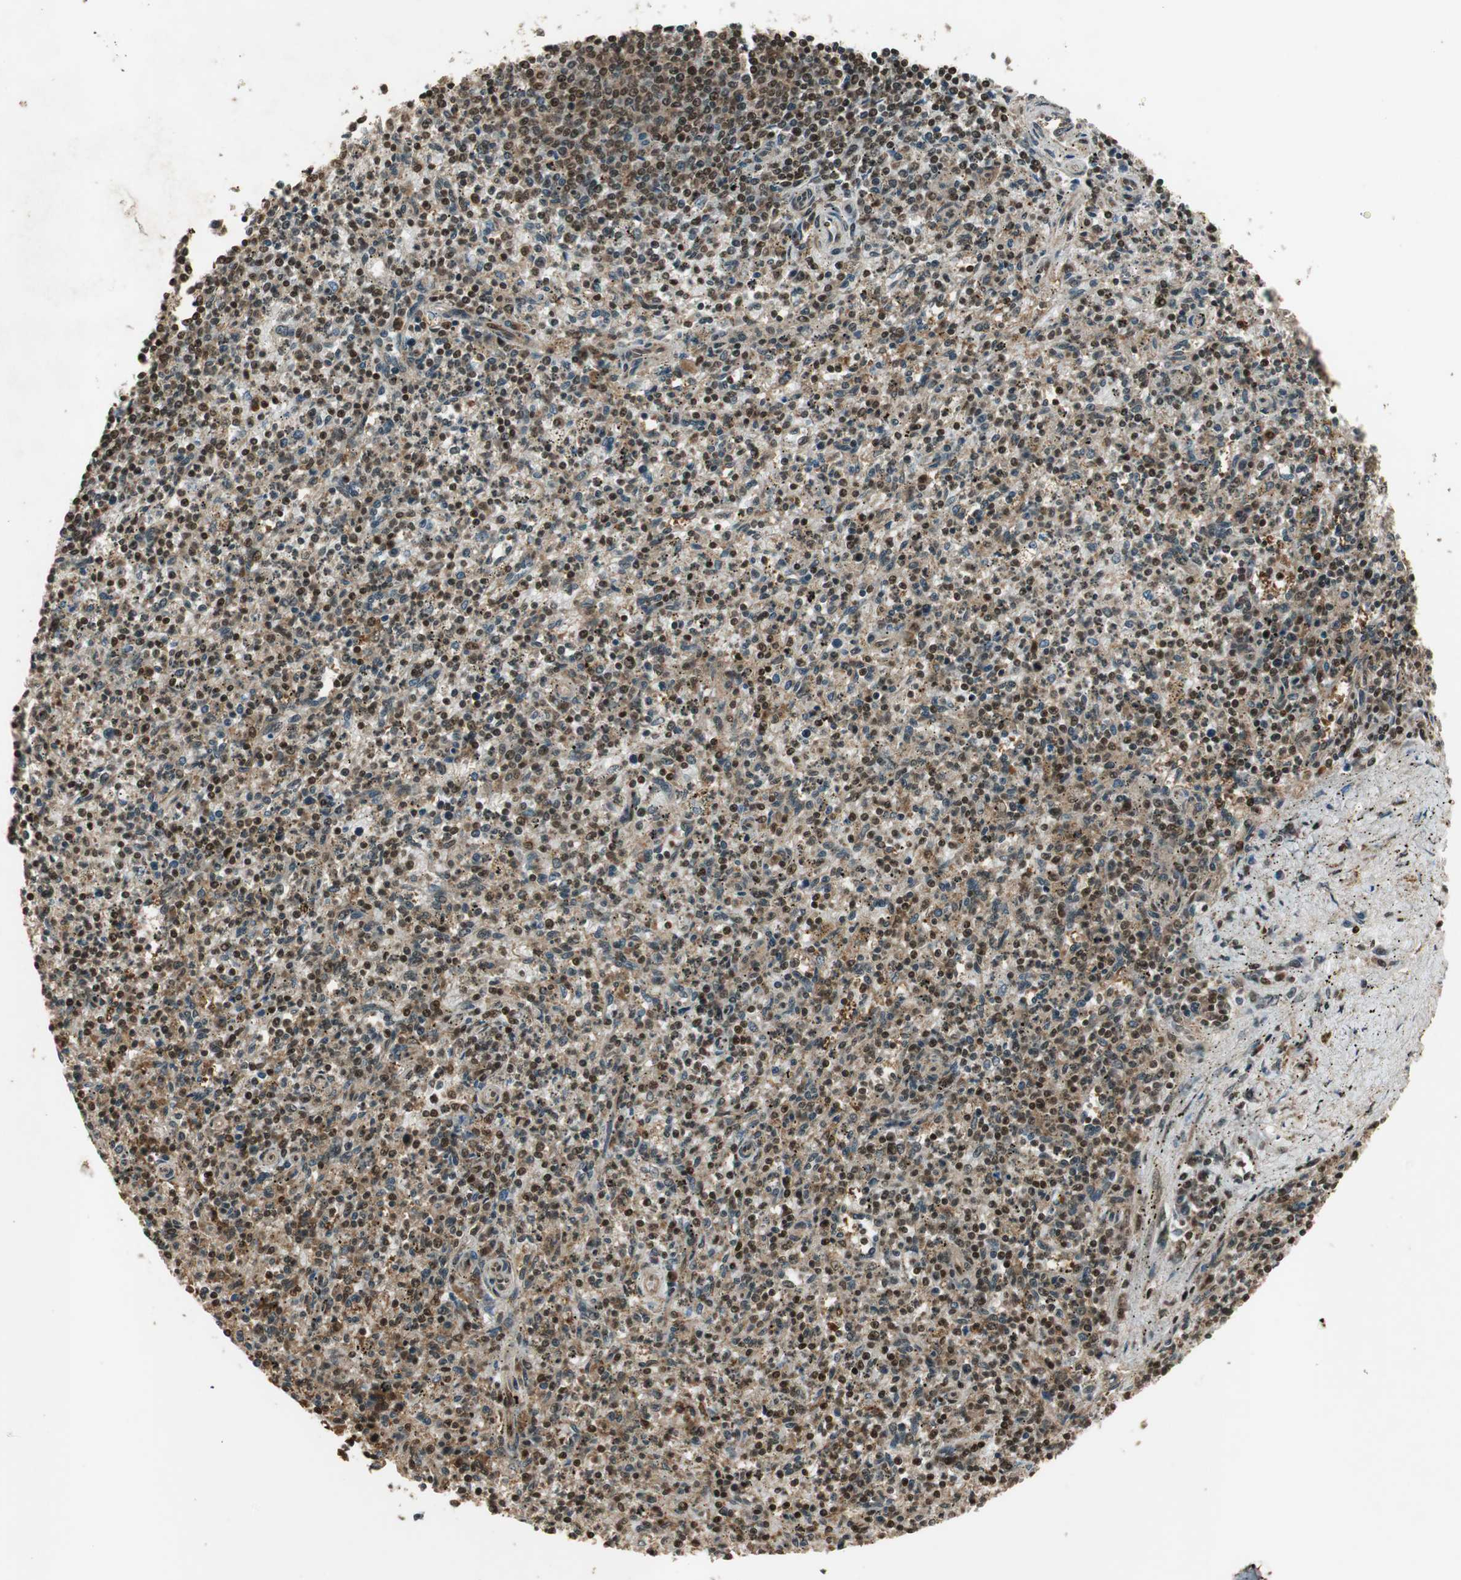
{"staining": {"intensity": "strong", "quantity": "25%-75%", "location": "cytoplasmic/membranous,nuclear"}, "tissue": "spleen", "cell_type": "Cells in red pulp", "image_type": "normal", "snomed": [{"axis": "morphology", "description": "Normal tissue, NOS"}, {"axis": "topography", "description": "Spleen"}], "caption": "This micrograph exhibits immunohistochemistry (IHC) staining of normal human spleen, with high strong cytoplasmic/membranous,nuclear expression in approximately 25%-75% of cells in red pulp.", "gene": "RPA3", "patient": {"sex": "male", "age": 72}}